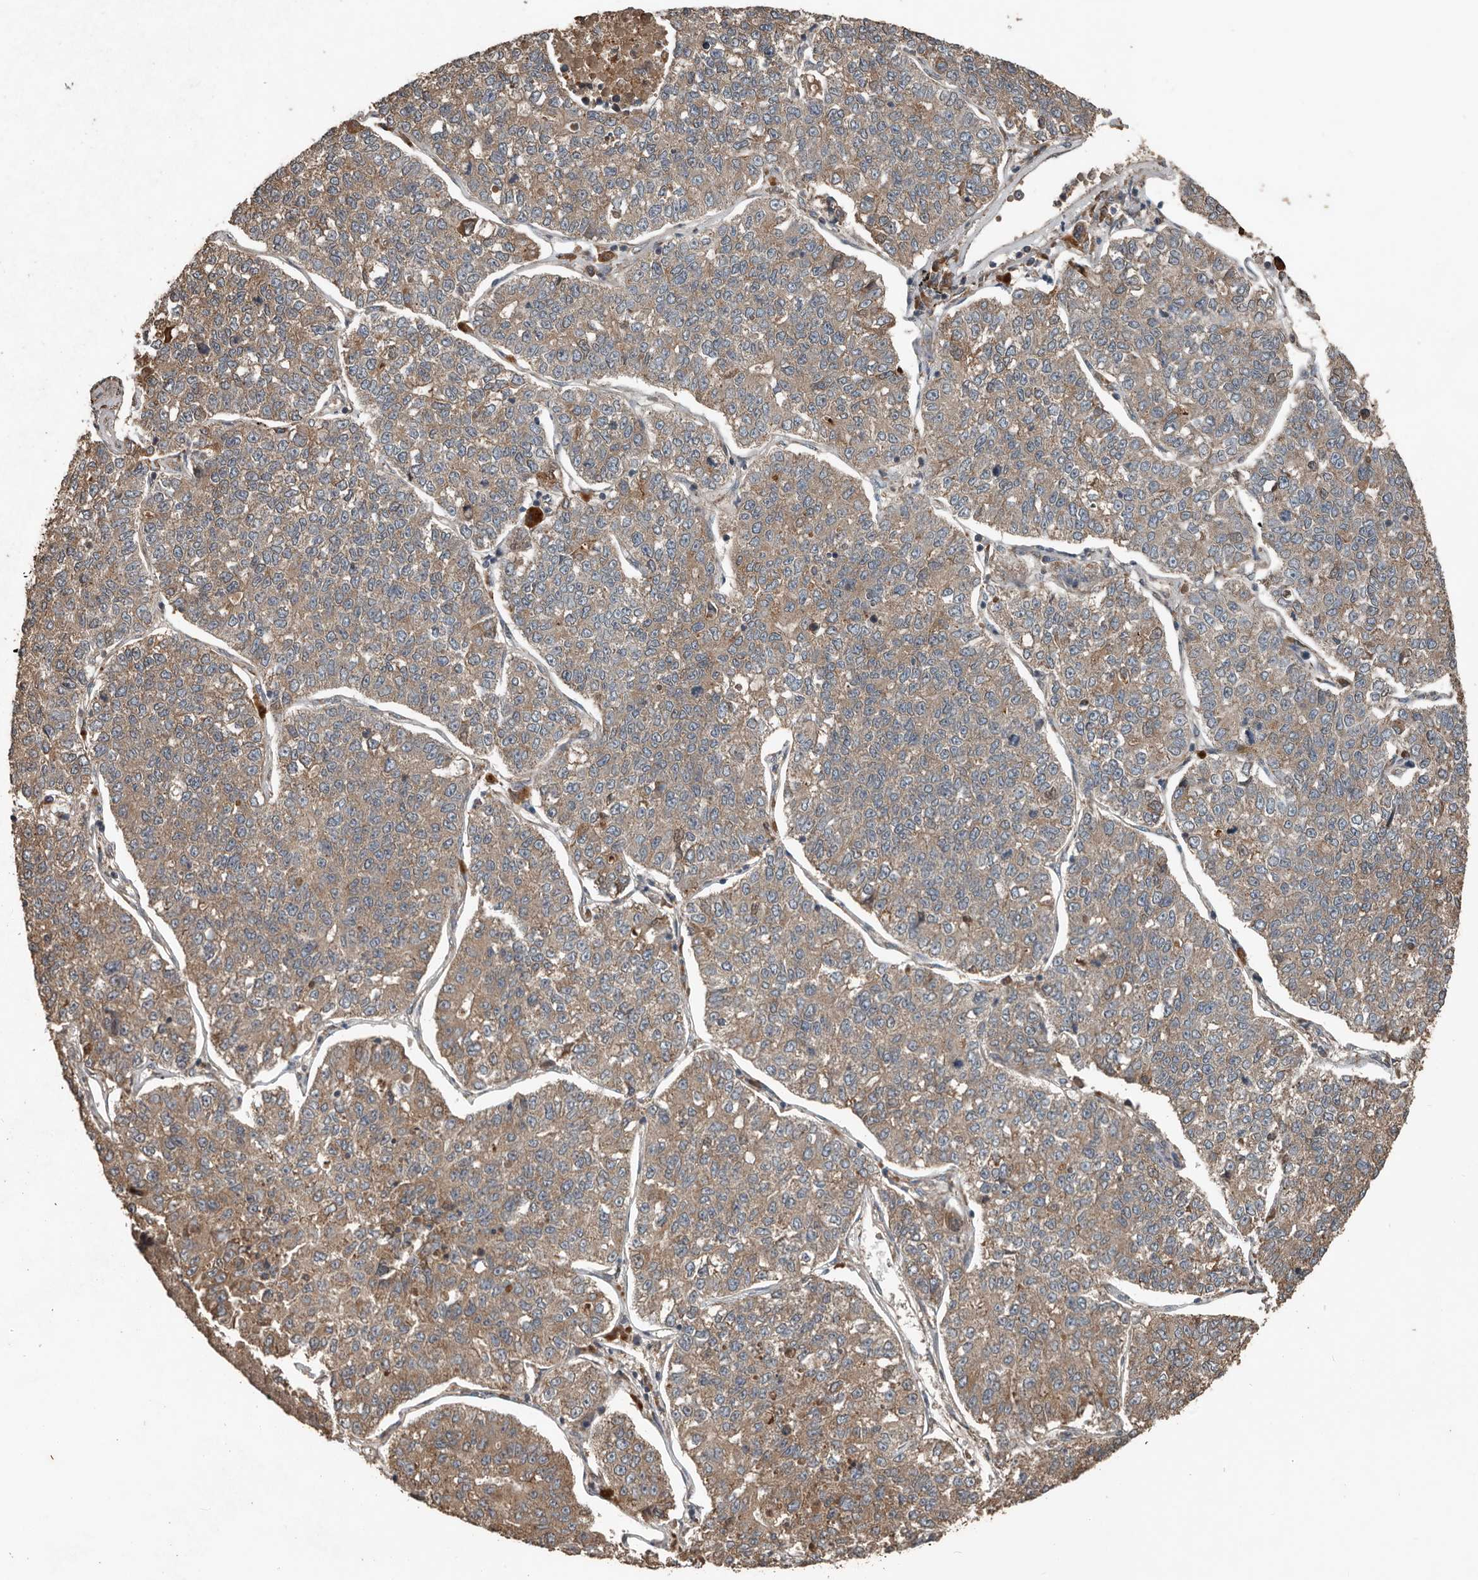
{"staining": {"intensity": "moderate", "quantity": ">75%", "location": "cytoplasmic/membranous"}, "tissue": "lung cancer", "cell_type": "Tumor cells", "image_type": "cancer", "snomed": [{"axis": "morphology", "description": "Adenocarcinoma, NOS"}, {"axis": "topography", "description": "Lung"}], "caption": "There is medium levels of moderate cytoplasmic/membranous positivity in tumor cells of lung cancer (adenocarcinoma), as demonstrated by immunohistochemical staining (brown color).", "gene": "RNF207", "patient": {"sex": "male", "age": 49}}